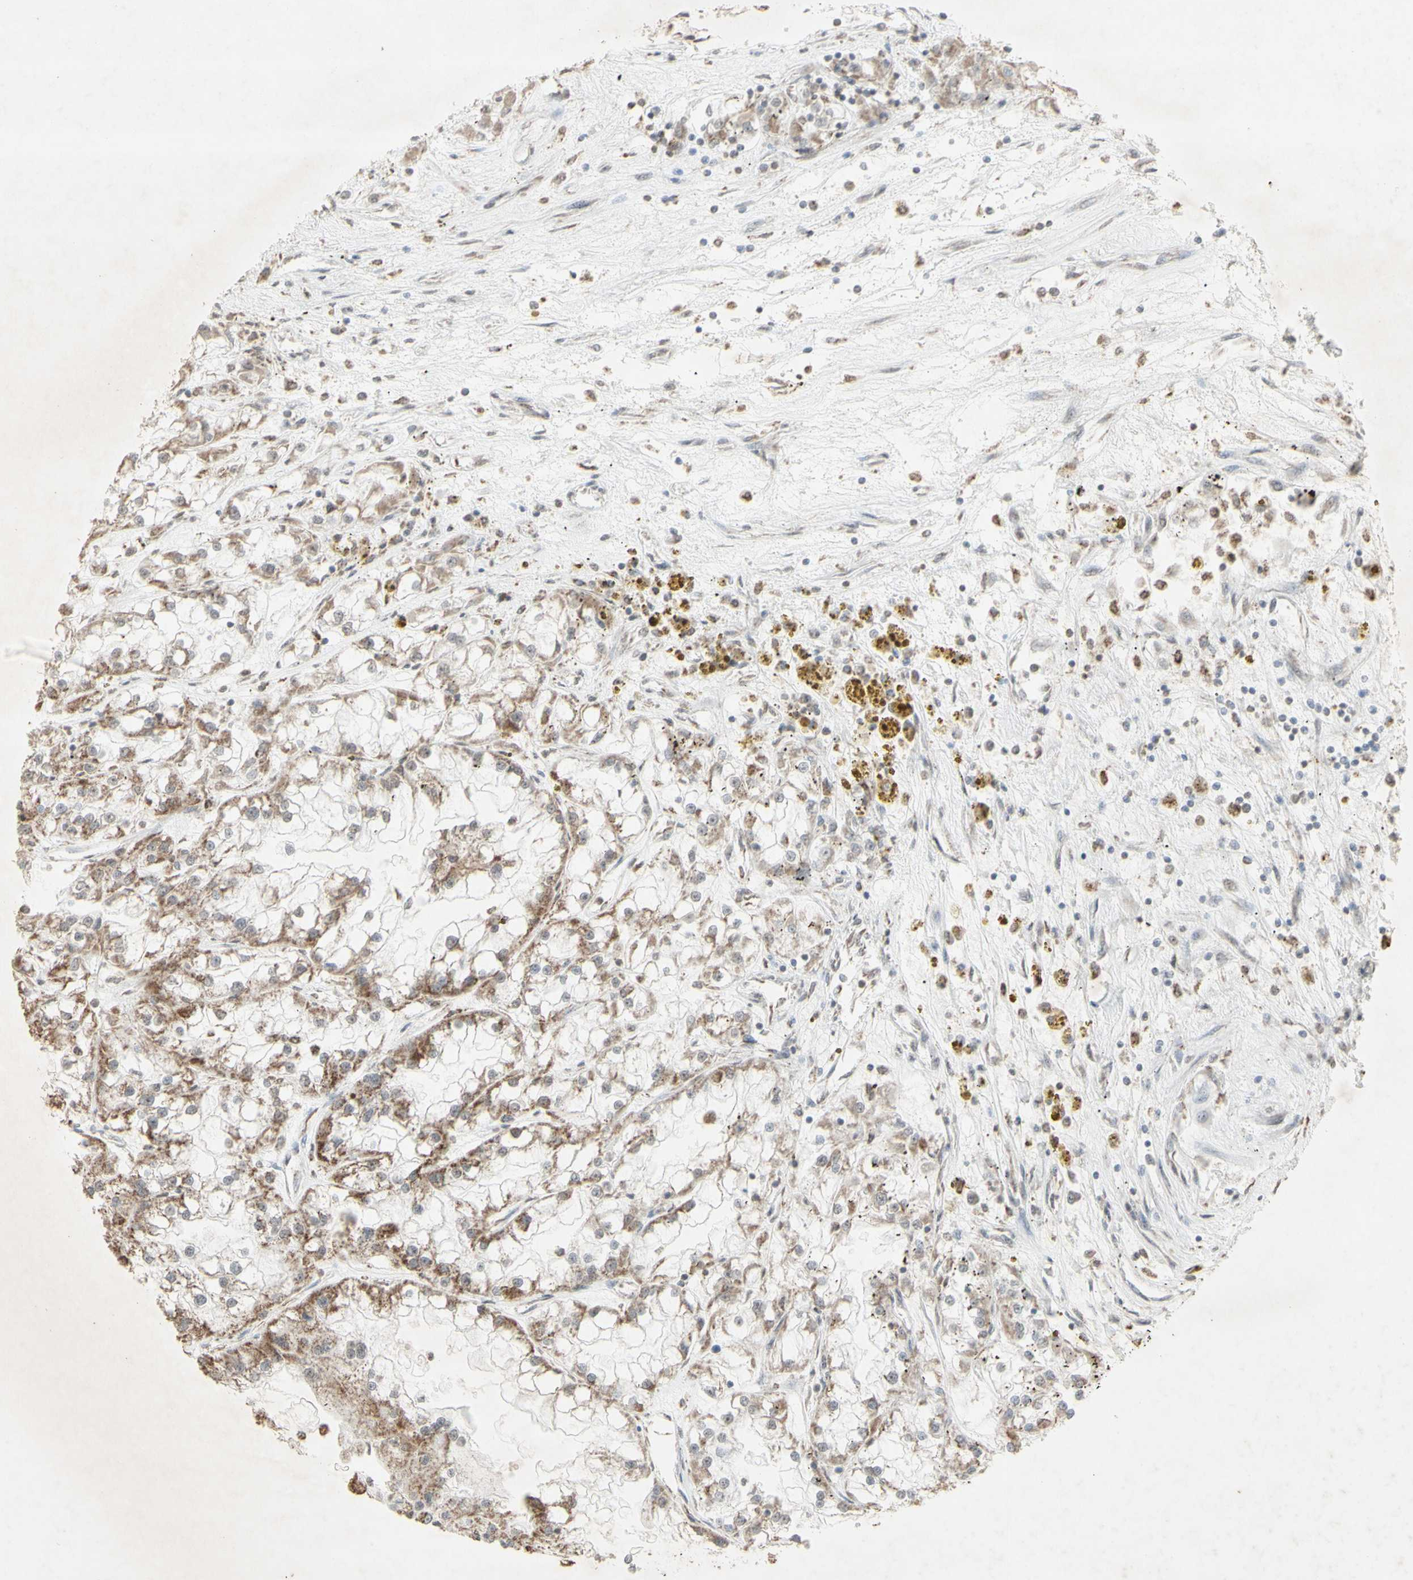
{"staining": {"intensity": "moderate", "quantity": "<25%", "location": "cytoplasmic/membranous"}, "tissue": "renal cancer", "cell_type": "Tumor cells", "image_type": "cancer", "snomed": [{"axis": "morphology", "description": "Adenocarcinoma, NOS"}, {"axis": "topography", "description": "Kidney"}], "caption": "The immunohistochemical stain highlights moderate cytoplasmic/membranous positivity in tumor cells of renal adenocarcinoma tissue.", "gene": "CENPB", "patient": {"sex": "female", "age": 52}}